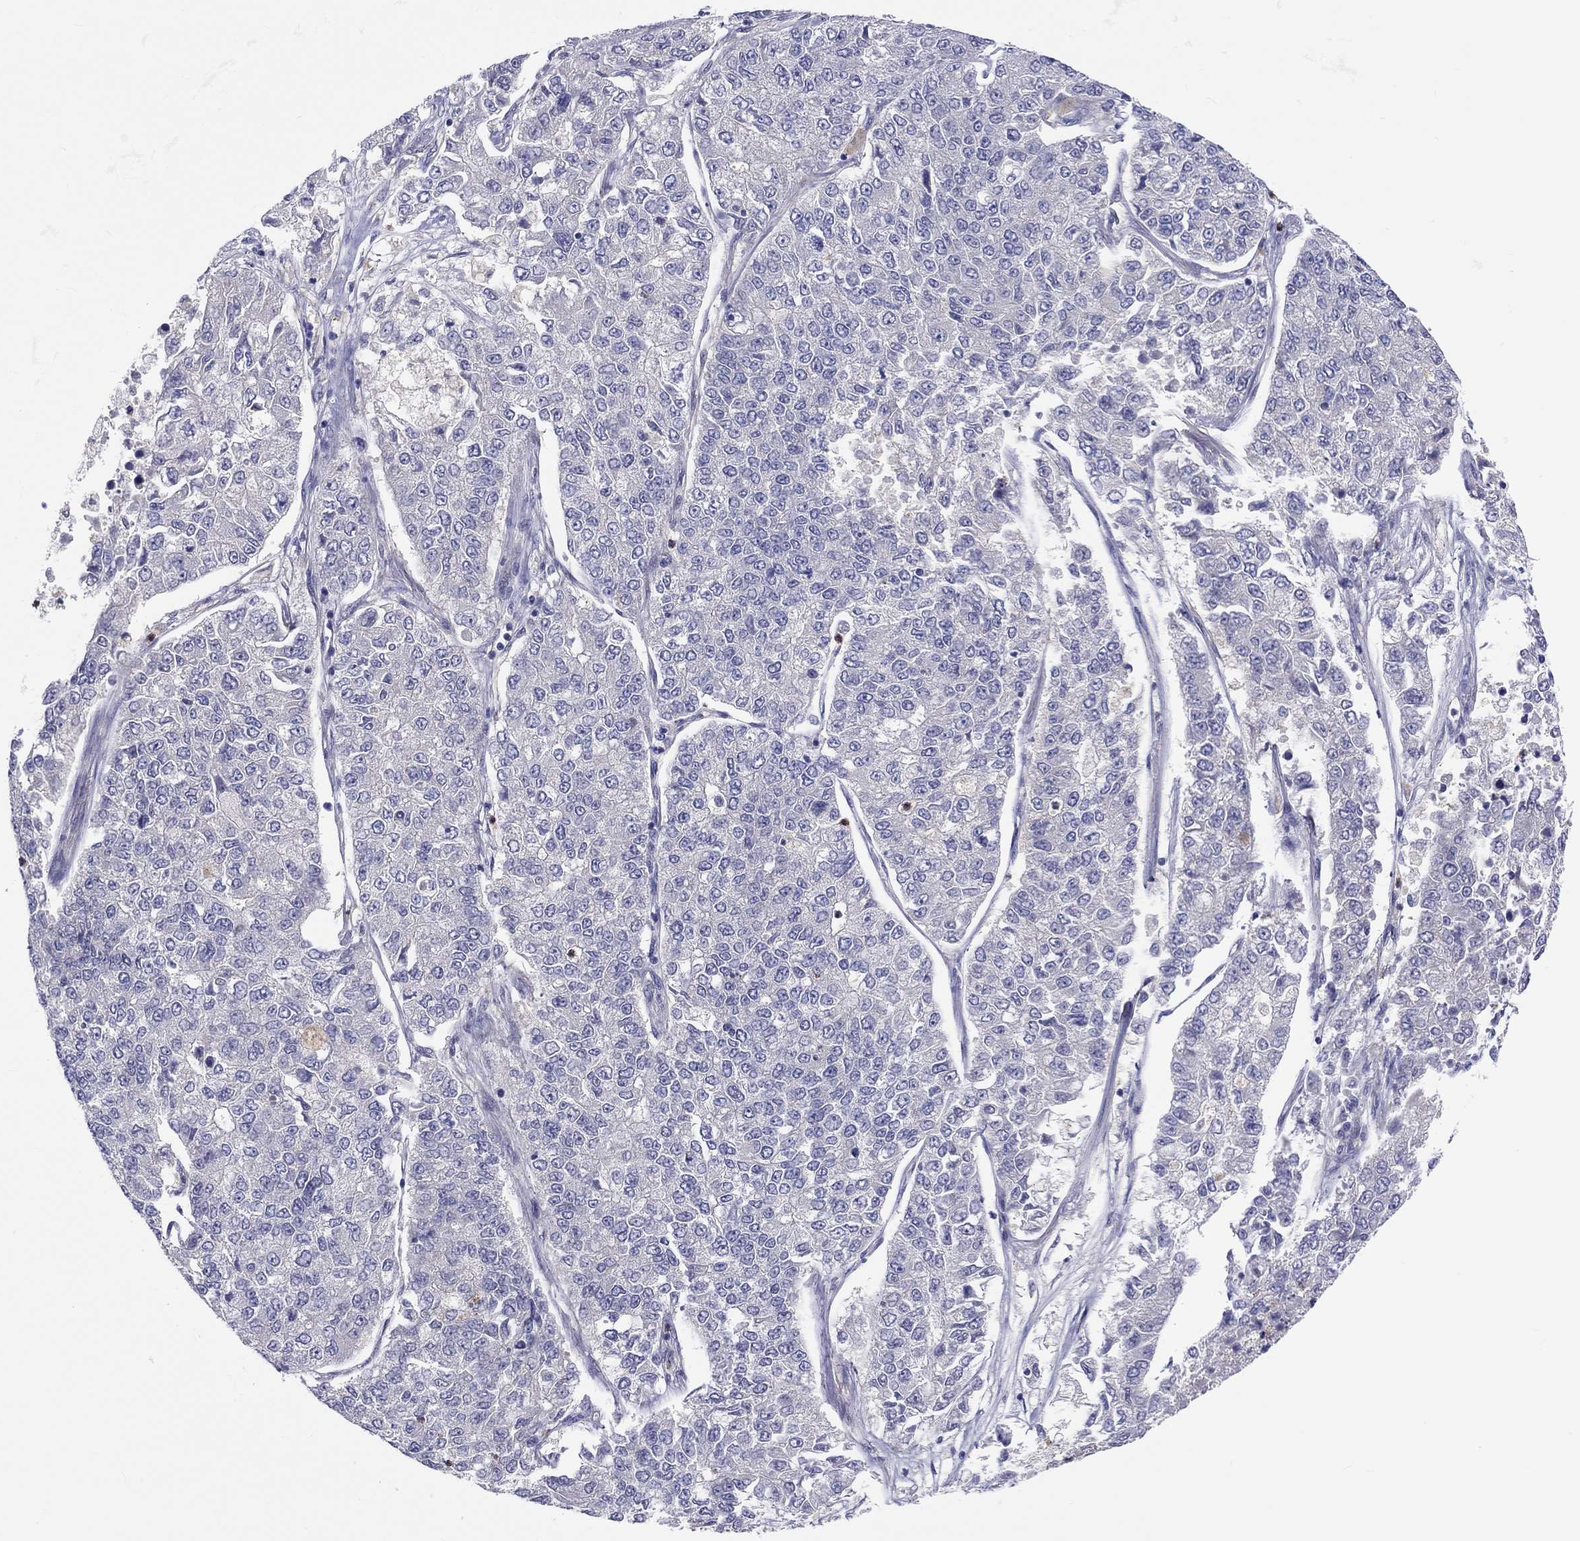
{"staining": {"intensity": "negative", "quantity": "none", "location": "none"}, "tissue": "lung cancer", "cell_type": "Tumor cells", "image_type": "cancer", "snomed": [{"axis": "morphology", "description": "Adenocarcinoma, NOS"}, {"axis": "topography", "description": "Lung"}], "caption": "A micrograph of lung adenocarcinoma stained for a protein reveals no brown staining in tumor cells.", "gene": "ABCG4", "patient": {"sex": "male", "age": 49}}